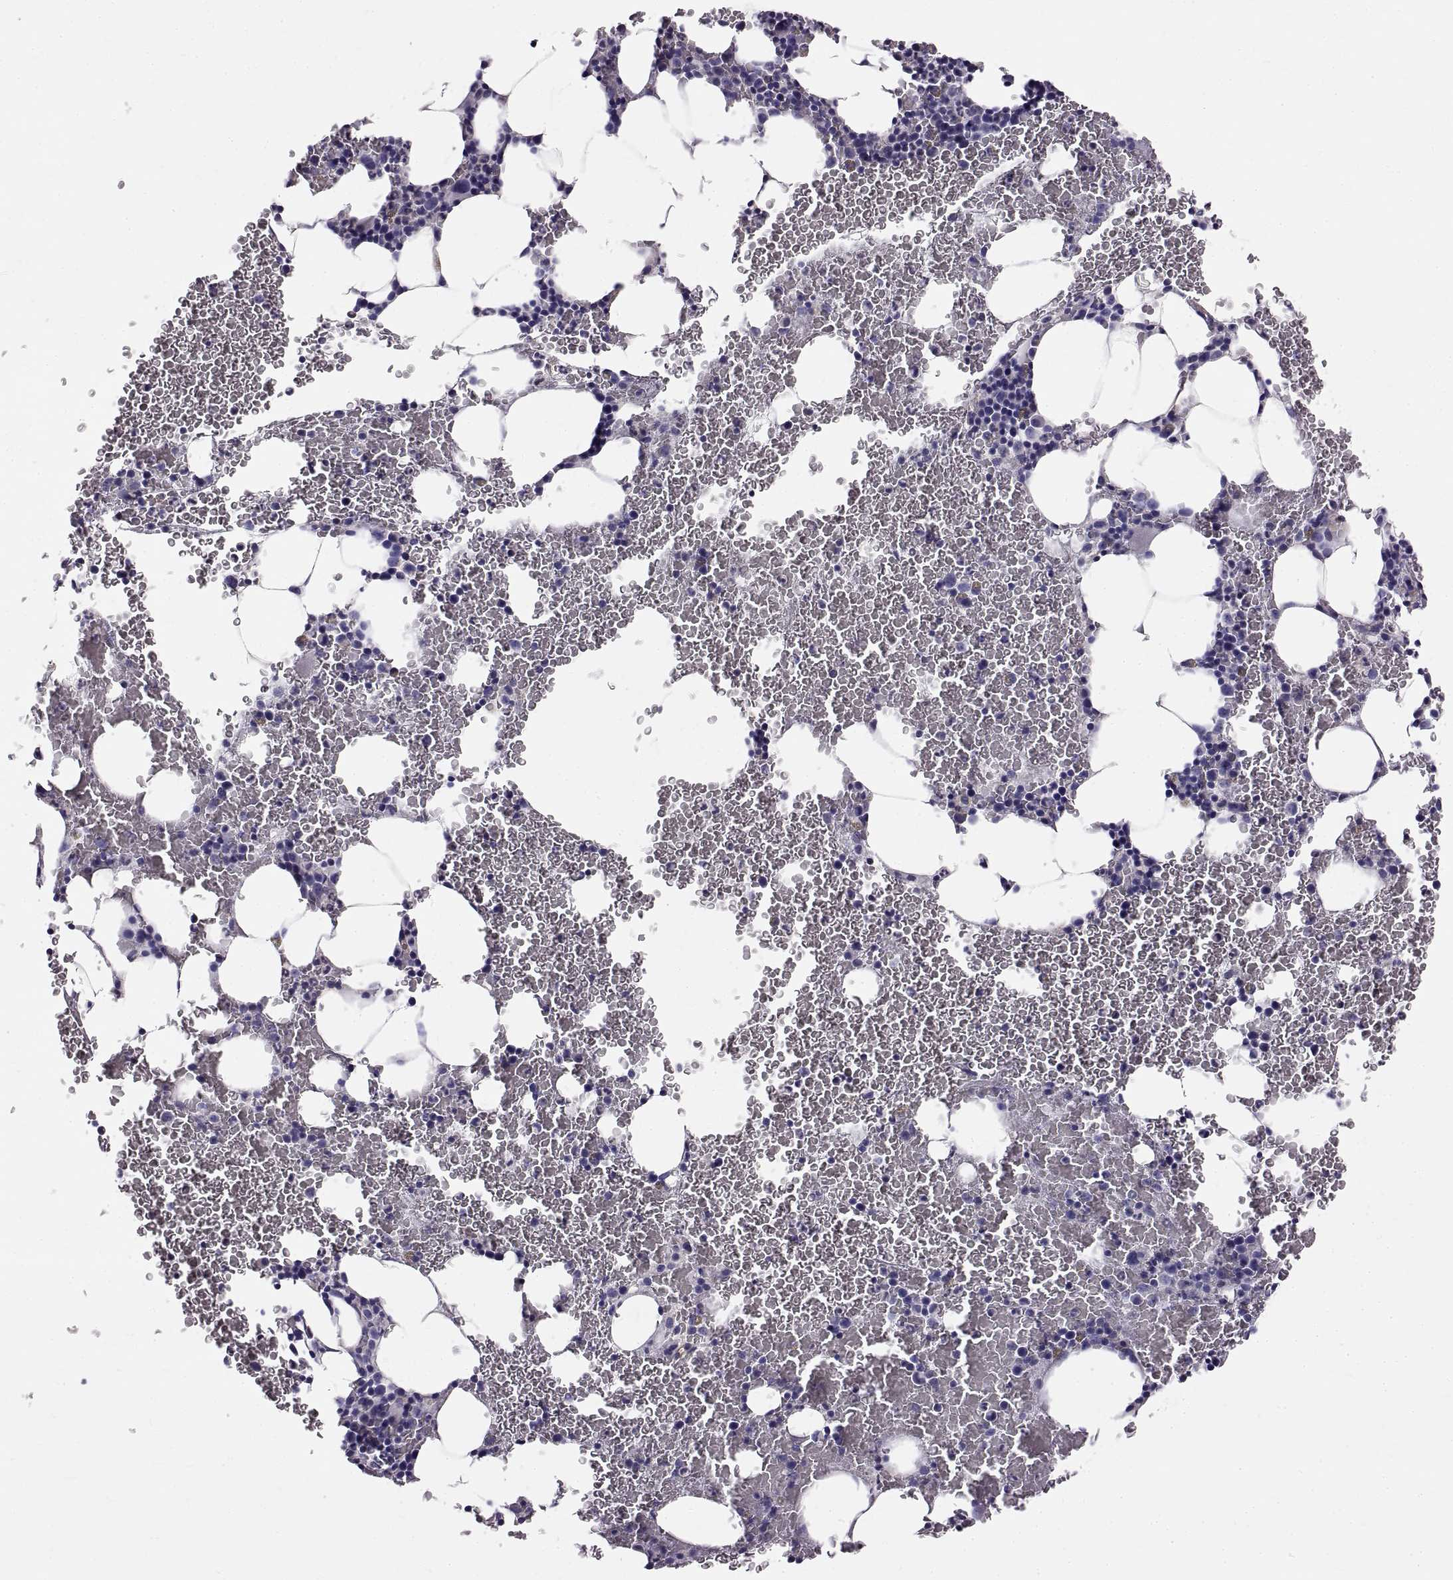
{"staining": {"intensity": "negative", "quantity": "none", "location": "none"}, "tissue": "bone marrow", "cell_type": "Hematopoietic cells", "image_type": "normal", "snomed": [{"axis": "morphology", "description": "Normal tissue, NOS"}, {"axis": "topography", "description": "Bone marrow"}], "caption": "IHC histopathology image of normal bone marrow: human bone marrow stained with DAB reveals no significant protein positivity in hematopoietic cells.", "gene": "ADAM32", "patient": {"sex": "male", "age": 64}}